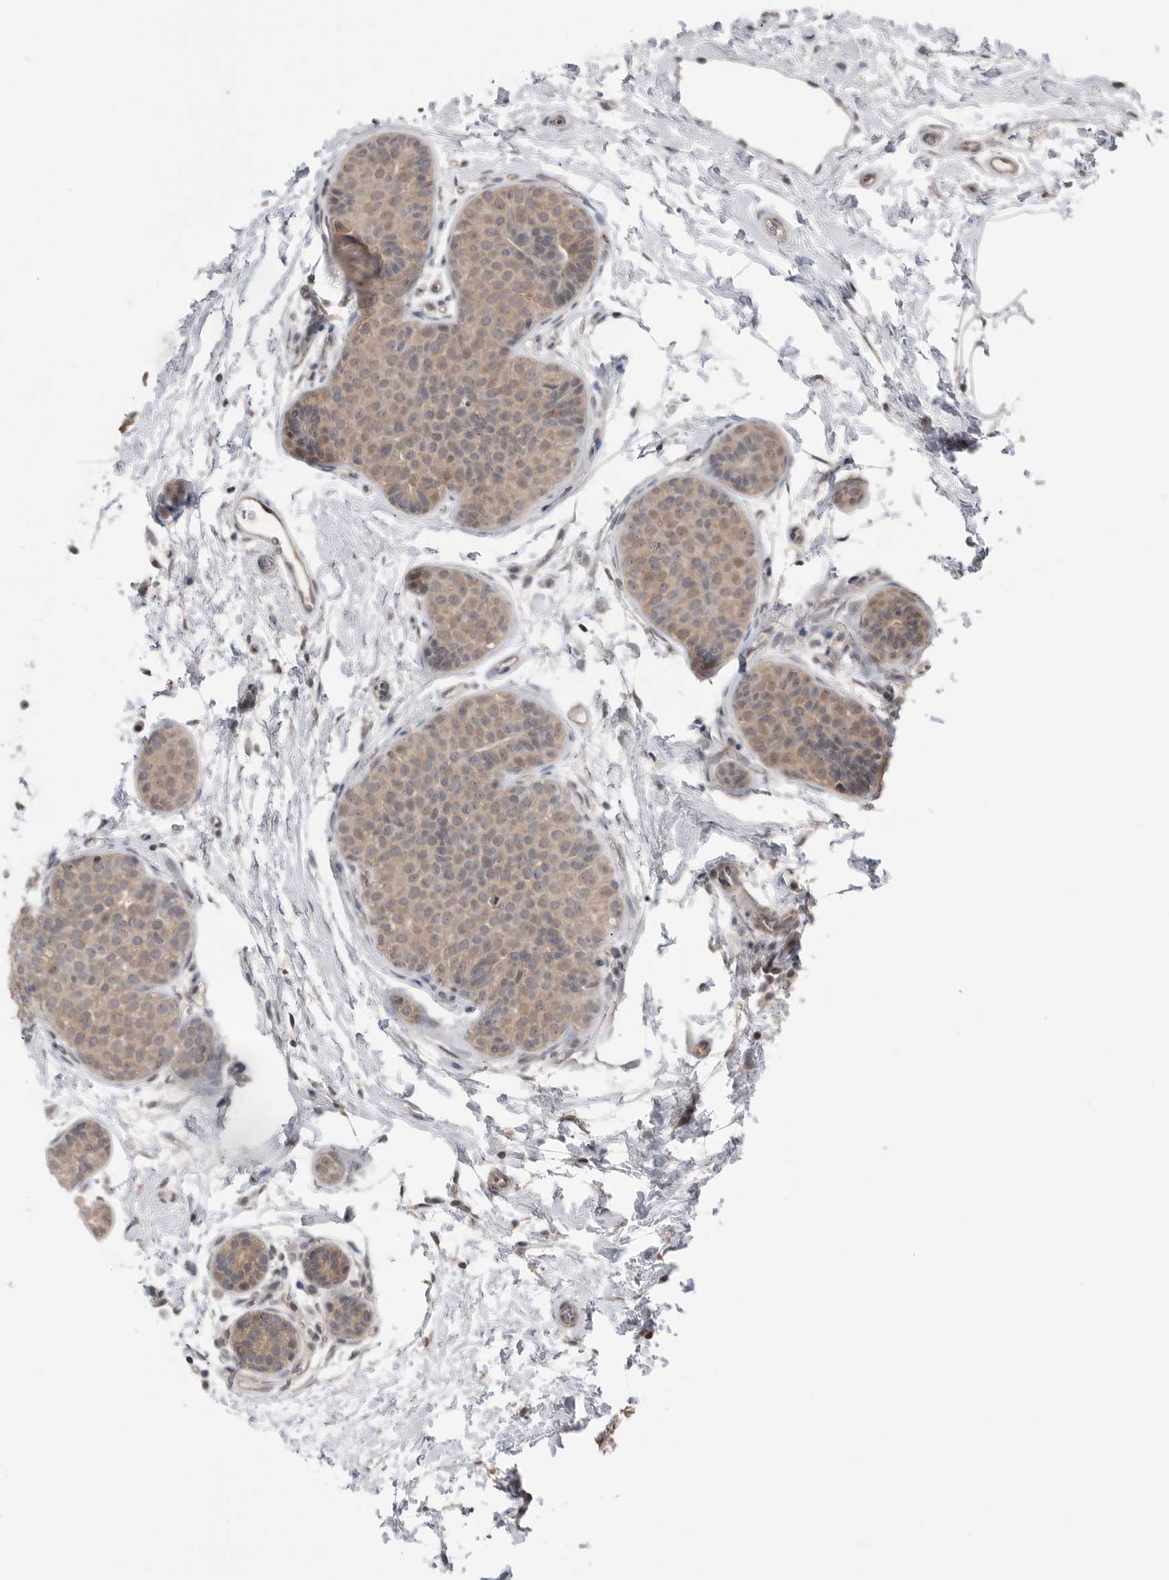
{"staining": {"intensity": "weak", "quantity": ">75%", "location": "cytoplasmic/membranous,nuclear"}, "tissue": "breast cancer", "cell_type": "Tumor cells", "image_type": "cancer", "snomed": [{"axis": "morphology", "description": "Lobular carcinoma, in situ"}, {"axis": "morphology", "description": "Lobular carcinoma"}, {"axis": "topography", "description": "Breast"}], "caption": "Weak cytoplasmic/membranous and nuclear expression is present in approximately >75% of tumor cells in breast lobular carcinoma.", "gene": "PEAK1", "patient": {"sex": "female", "age": 41}}